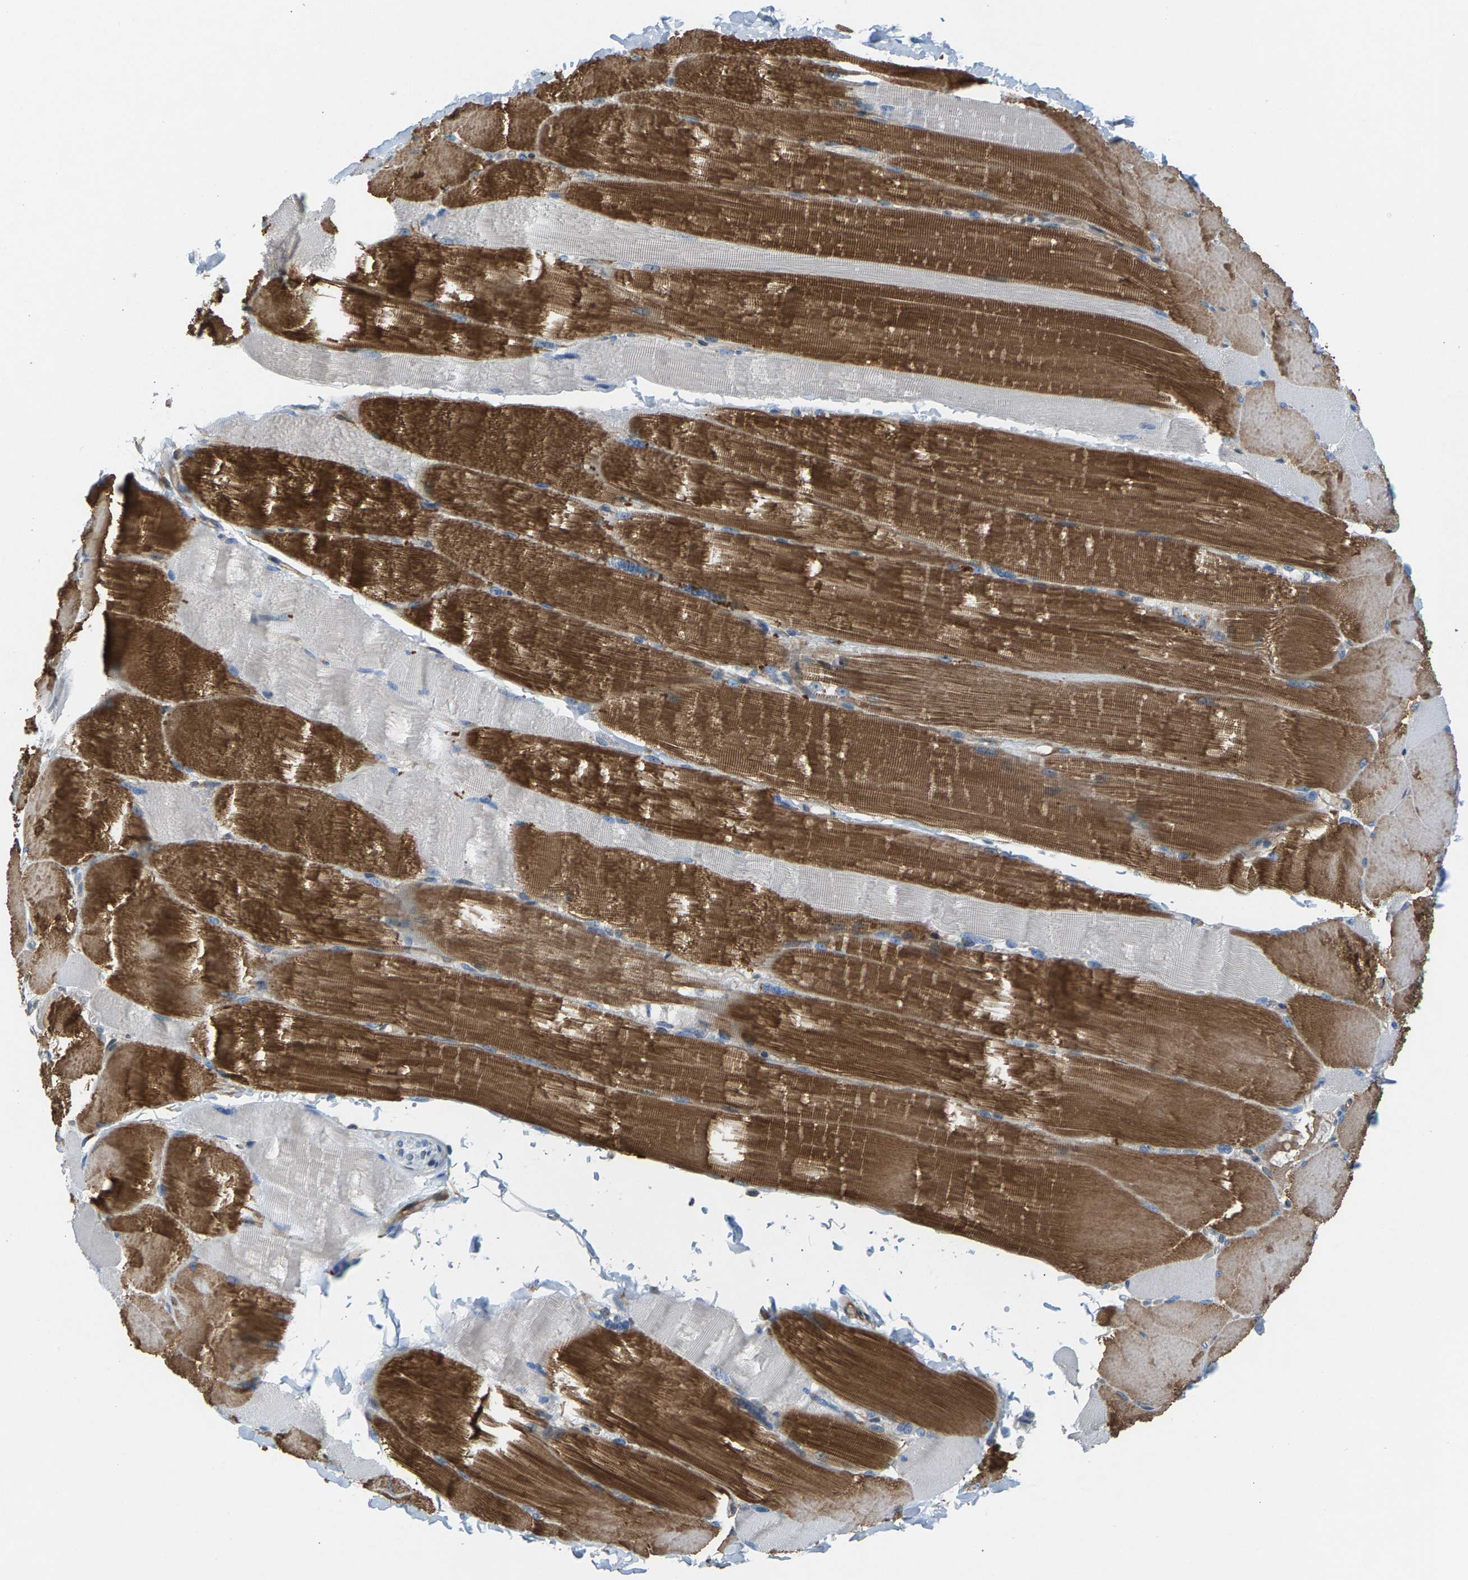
{"staining": {"intensity": "strong", "quantity": ">75%", "location": "cytoplasmic/membranous"}, "tissue": "skeletal muscle", "cell_type": "Myocytes", "image_type": "normal", "snomed": [{"axis": "morphology", "description": "Normal tissue, NOS"}, {"axis": "topography", "description": "Skin"}, {"axis": "topography", "description": "Skeletal muscle"}], "caption": "Strong cytoplasmic/membranous staining for a protein is present in about >75% of myocytes of normal skeletal muscle using IHC.", "gene": "PDCL", "patient": {"sex": "male", "age": 83}}